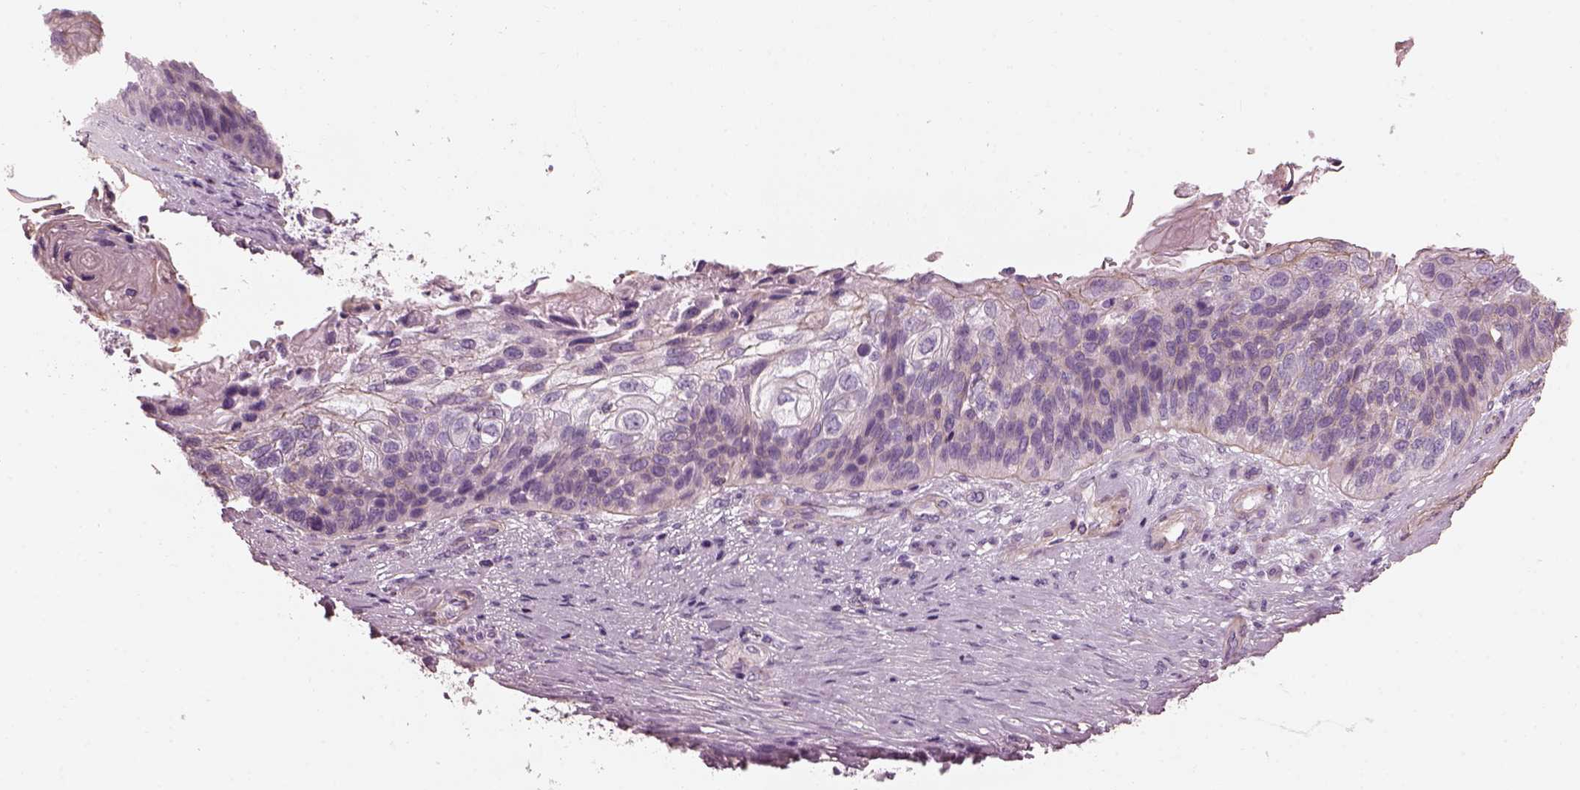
{"staining": {"intensity": "negative", "quantity": "none", "location": "none"}, "tissue": "lung cancer", "cell_type": "Tumor cells", "image_type": "cancer", "snomed": [{"axis": "morphology", "description": "Squamous cell carcinoma, NOS"}, {"axis": "topography", "description": "Lung"}], "caption": "This histopathology image is of lung cancer (squamous cell carcinoma) stained with immunohistochemistry to label a protein in brown with the nuclei are counter-stained blue. There is no positivity in tumor cells. Brightfield microscopy of IHC stained with DAB (brown) and hematoxylin (blue), captured at high magnification.", "gene": "BFSP1", "patient": {"sex": "male", "age": 69}}